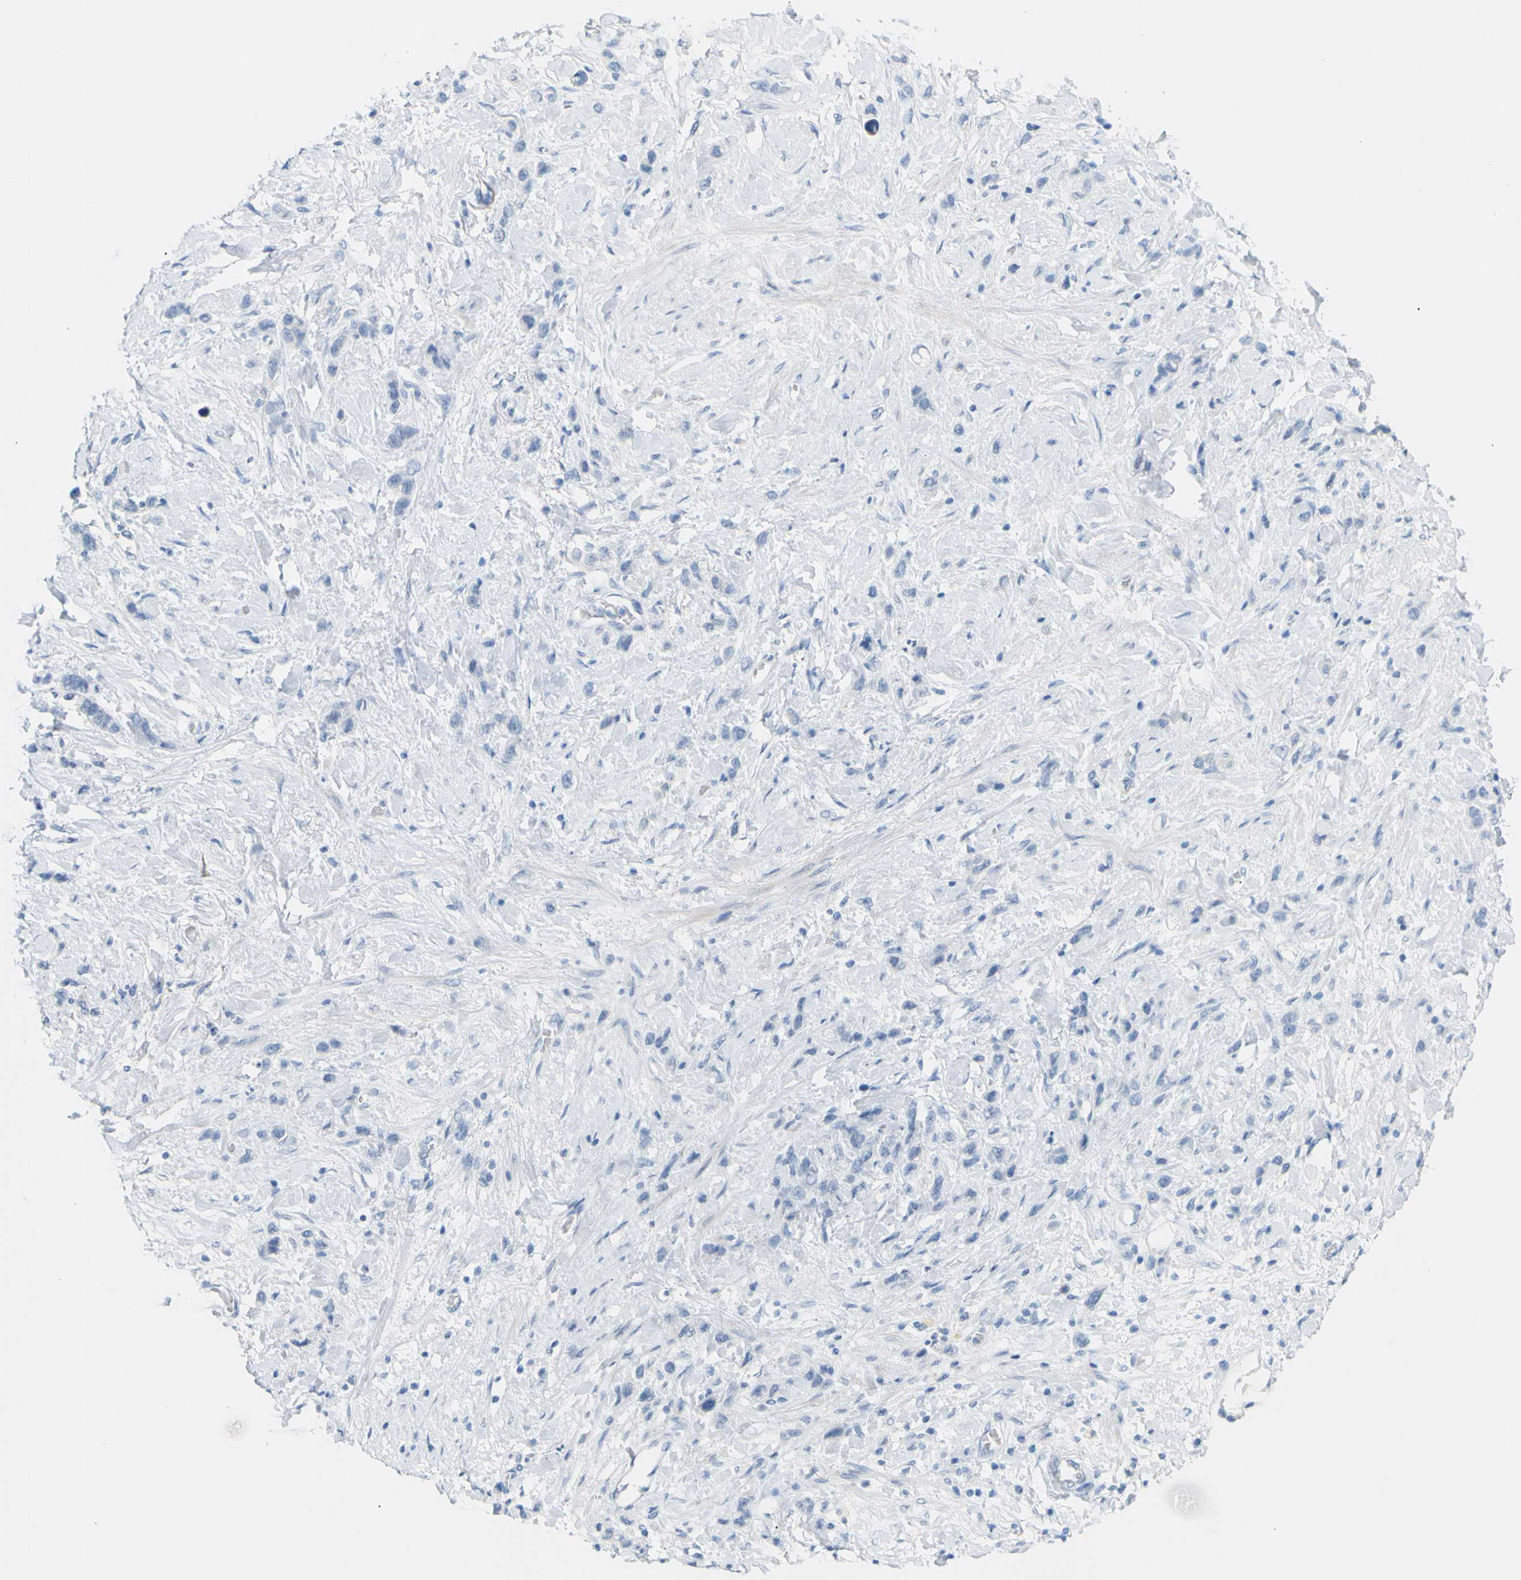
{"staining": {"intensity": "negative", "quantity": "none", "location": "none"}, "tissue": "stomach cancer", "cell_type": "Tumor cells", "image_type": "cancer", "snomed": [{"axis": "morphology", "description": "Adenocarcinoma, NOS"}, {"axis": "morphology", "description": "Adenocarcinoma, High grade"}, {"axis": "topography", "description": "Stomach, upper"}, {"axis": "topography", "description": "Stomach, lower"}], "caption": "IHC image of neoplastic tissue: stomach cancer (high-grade adenocarcinoma) stained with DAB shows no significant protein positivity in tumor cells. (DAB (3,3'-diaminobenzidine) immunohistochemistry (IHC) with hematoxylin counter stain).", "gene": "OPN1SW", "patient": {"sex": "female", "age": 65}}